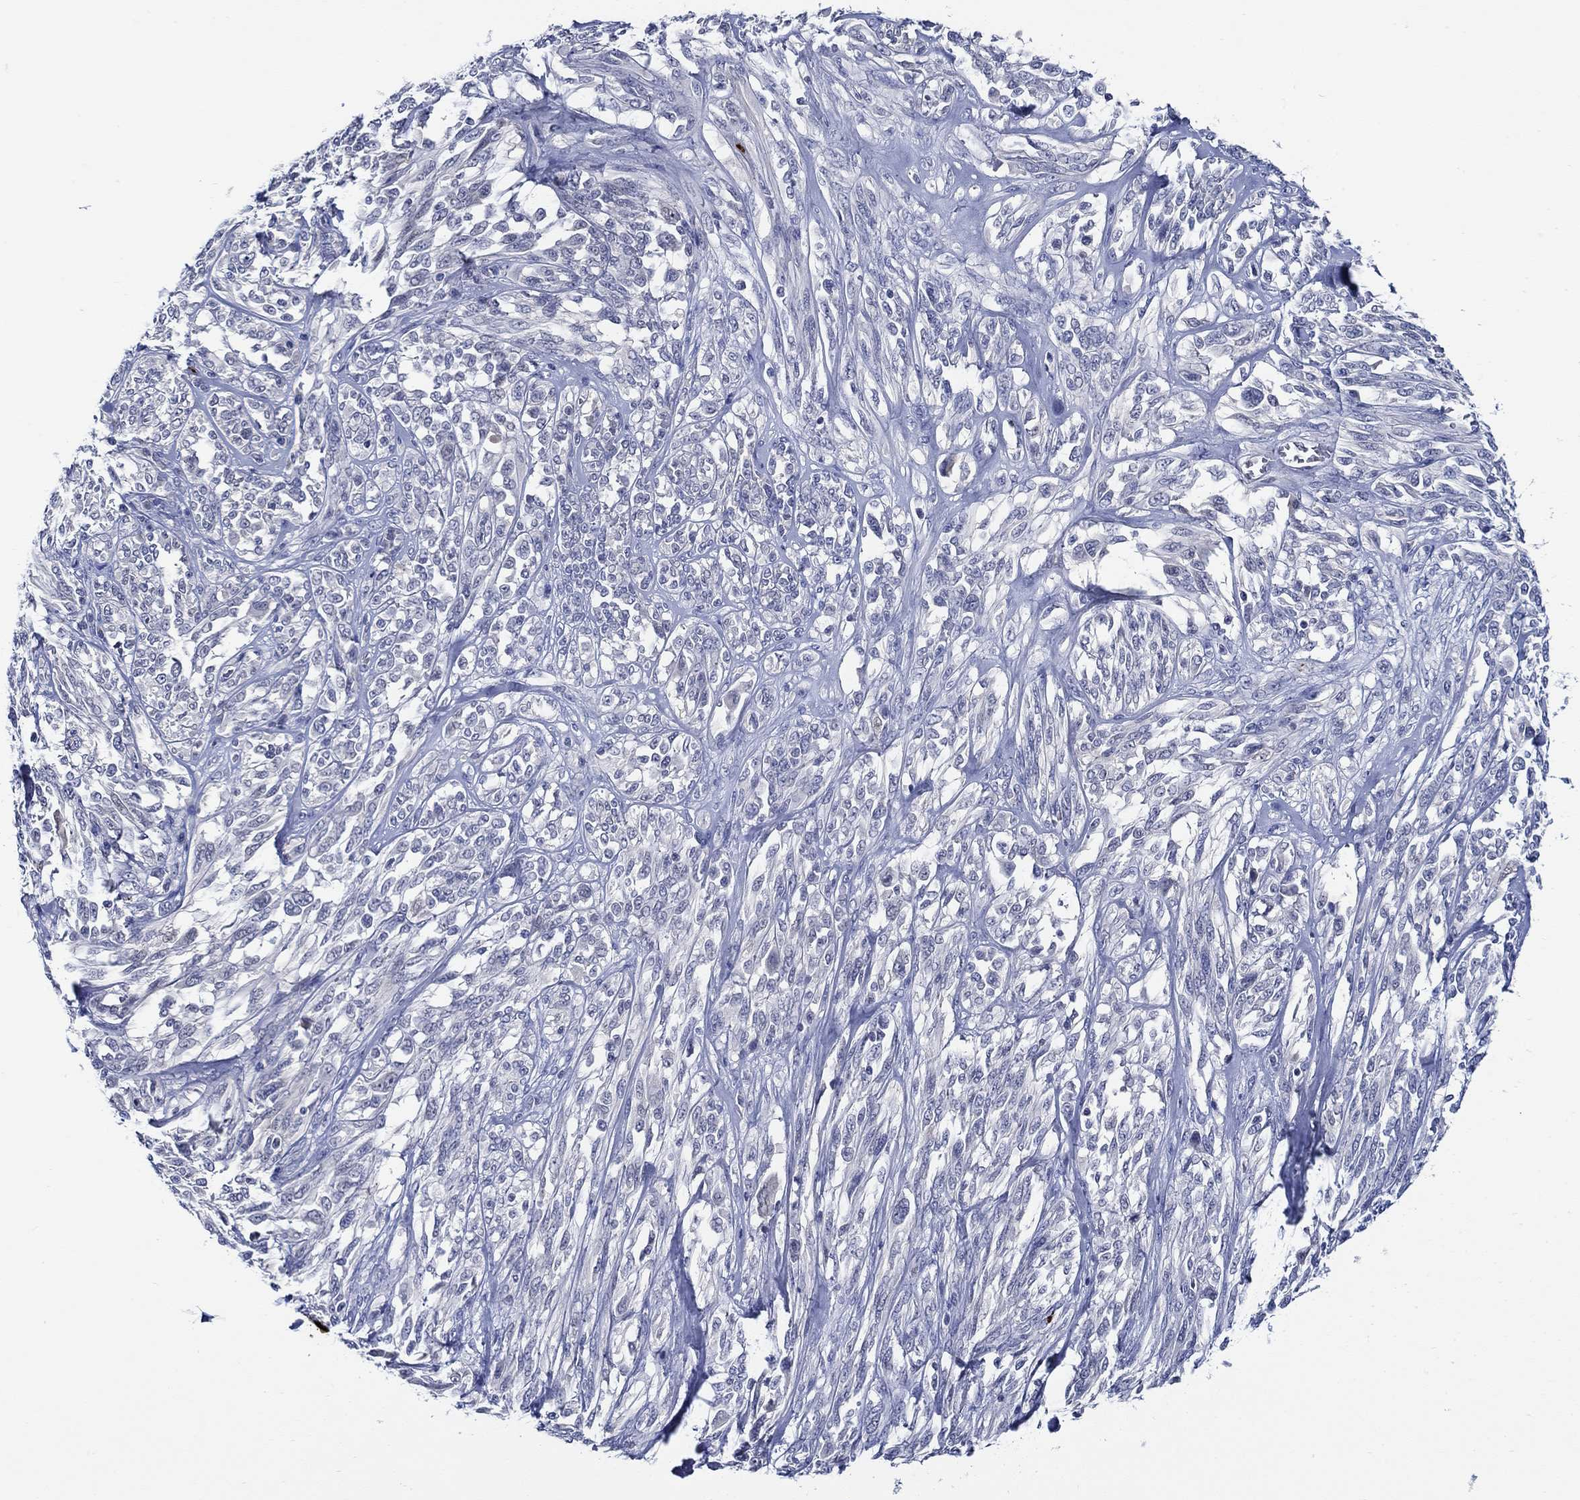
{"staining": {"intensity": "negative", "quantity": "none", "location": "none"}, "tissue": "melanoma", "cell_type": "Tumor cells", "image_type": "cancer", "snomed": [{"axis": "morphology", "description": "Malignant melanoma, NOS"}, {"axis": "topography", "description": "Skin"}], "caption": "Immunohistochemistry (IHC) histopathology image of melanoma stained for a protein (brown), which reveals no expression in tumor cells. The staining is performed using DAB brown chromogen with nuclei counter-stained in using hematoxylin.", "gene": "ALOX12", "patient": {"sex": "female", "age": 91}}